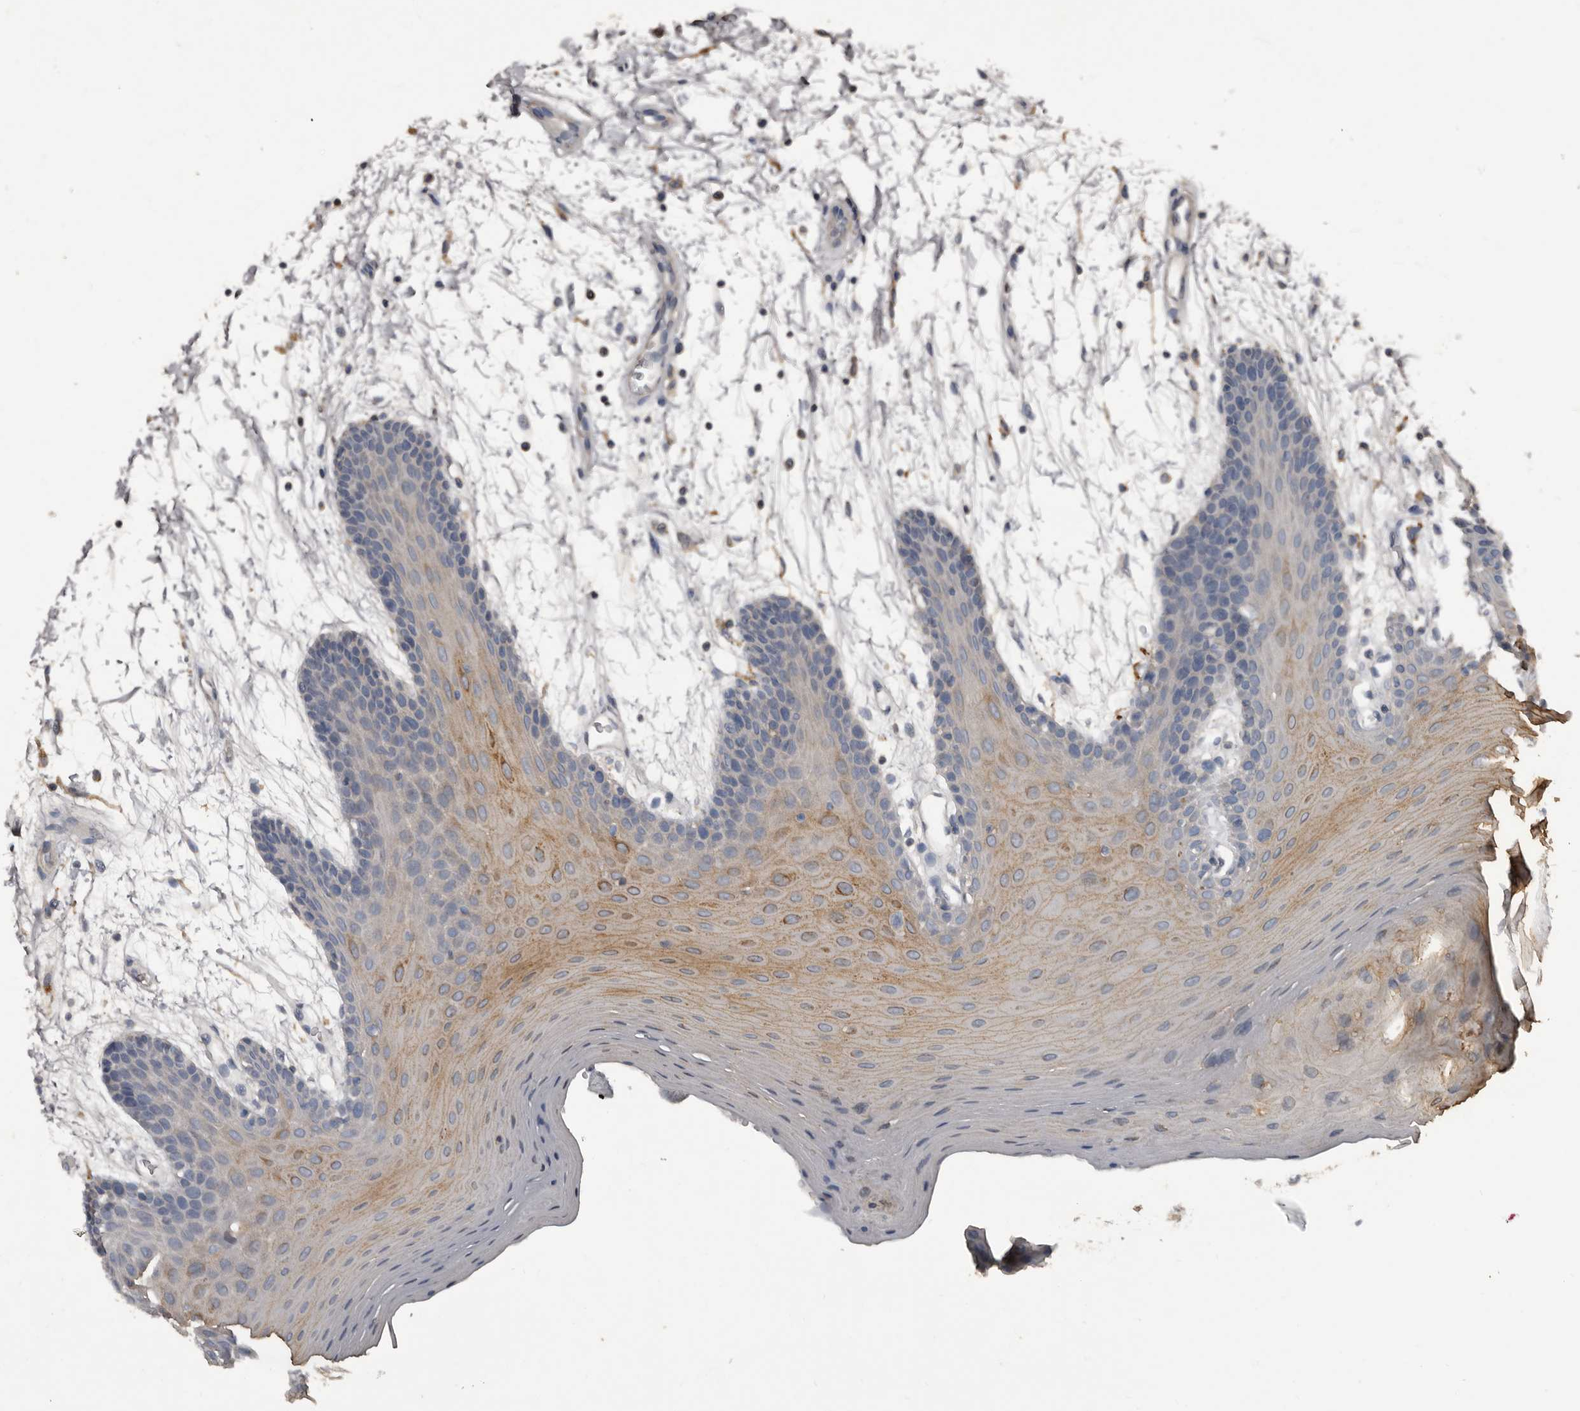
{"staining": {"intensity": "moderate", "quantity": "<25%", "location": "cytoplasmic/membranous"}, "tissue": "oral mucosa", "cell_type": "Squamous epithelial cells", "image_type": "normal", "snomed": [{"axis": "morphology", "description": "Normal tissue, NOS"}, {"axis": "morphology", "description": "Squamous cell carcinoma, NOS"}, {"axis": "topography", "description": "Skeletal muscle"}, {"axis": "topography", "description": "Oral tissue"}, {"axis": "topography", "description": "Salivary gland"}, {"axis": "topography", "description": "Head-Neck"}], "caption": "Protein expression analysis of unremarkable oral mucosa exhibits moderate cytoplasmic/membranous expression in about <25% of squamous epithelial cells. (DAB (3,3'-diaminobenzidine) IHC with brightfield microscopy, high magnification).", "gene": "GREB1", "patient": {"sex": "male", "age": 54}}